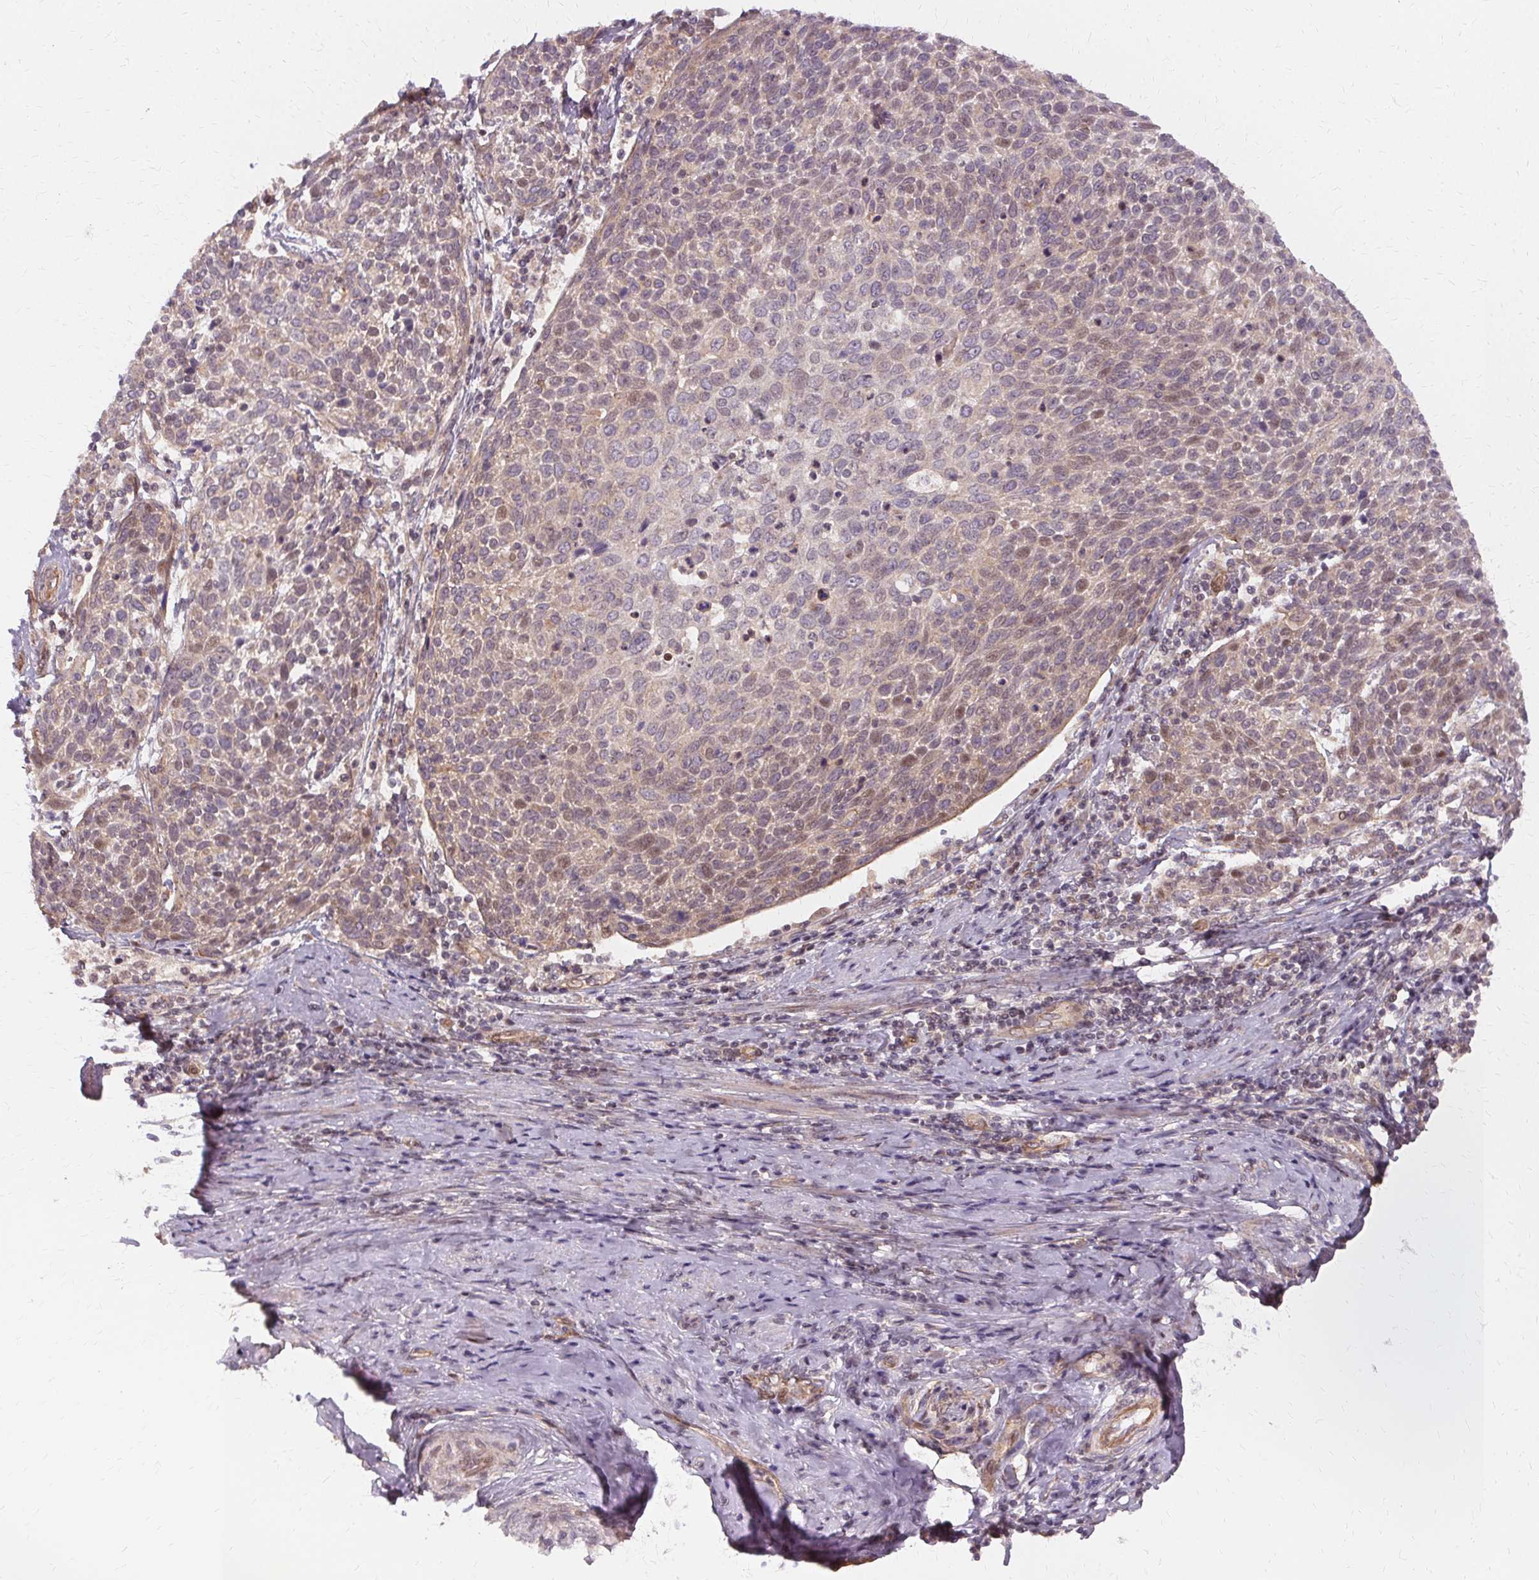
{"staining": {"intensity": "weak", "quantity": "25%-75%", "location": "cytoplasmic/membranous"}, "tissue": "cervical cancer", "cell_type": "Tumor cells", "image_type": "cancer", "snomed": [{"axis": "morphology", "description": "Squamous cell carcinoma, NOS"}, {"axis": "topography", "description": "Cervix"}], "caption": "Protein expression analysis of cervical cancer (squamous cell carcinoma) displays weak cytoplasmic/membranous staining in about 25%-75% of tumor cells.", "gene": "USP8", "patient": {"sex": "female", "age": 61}}